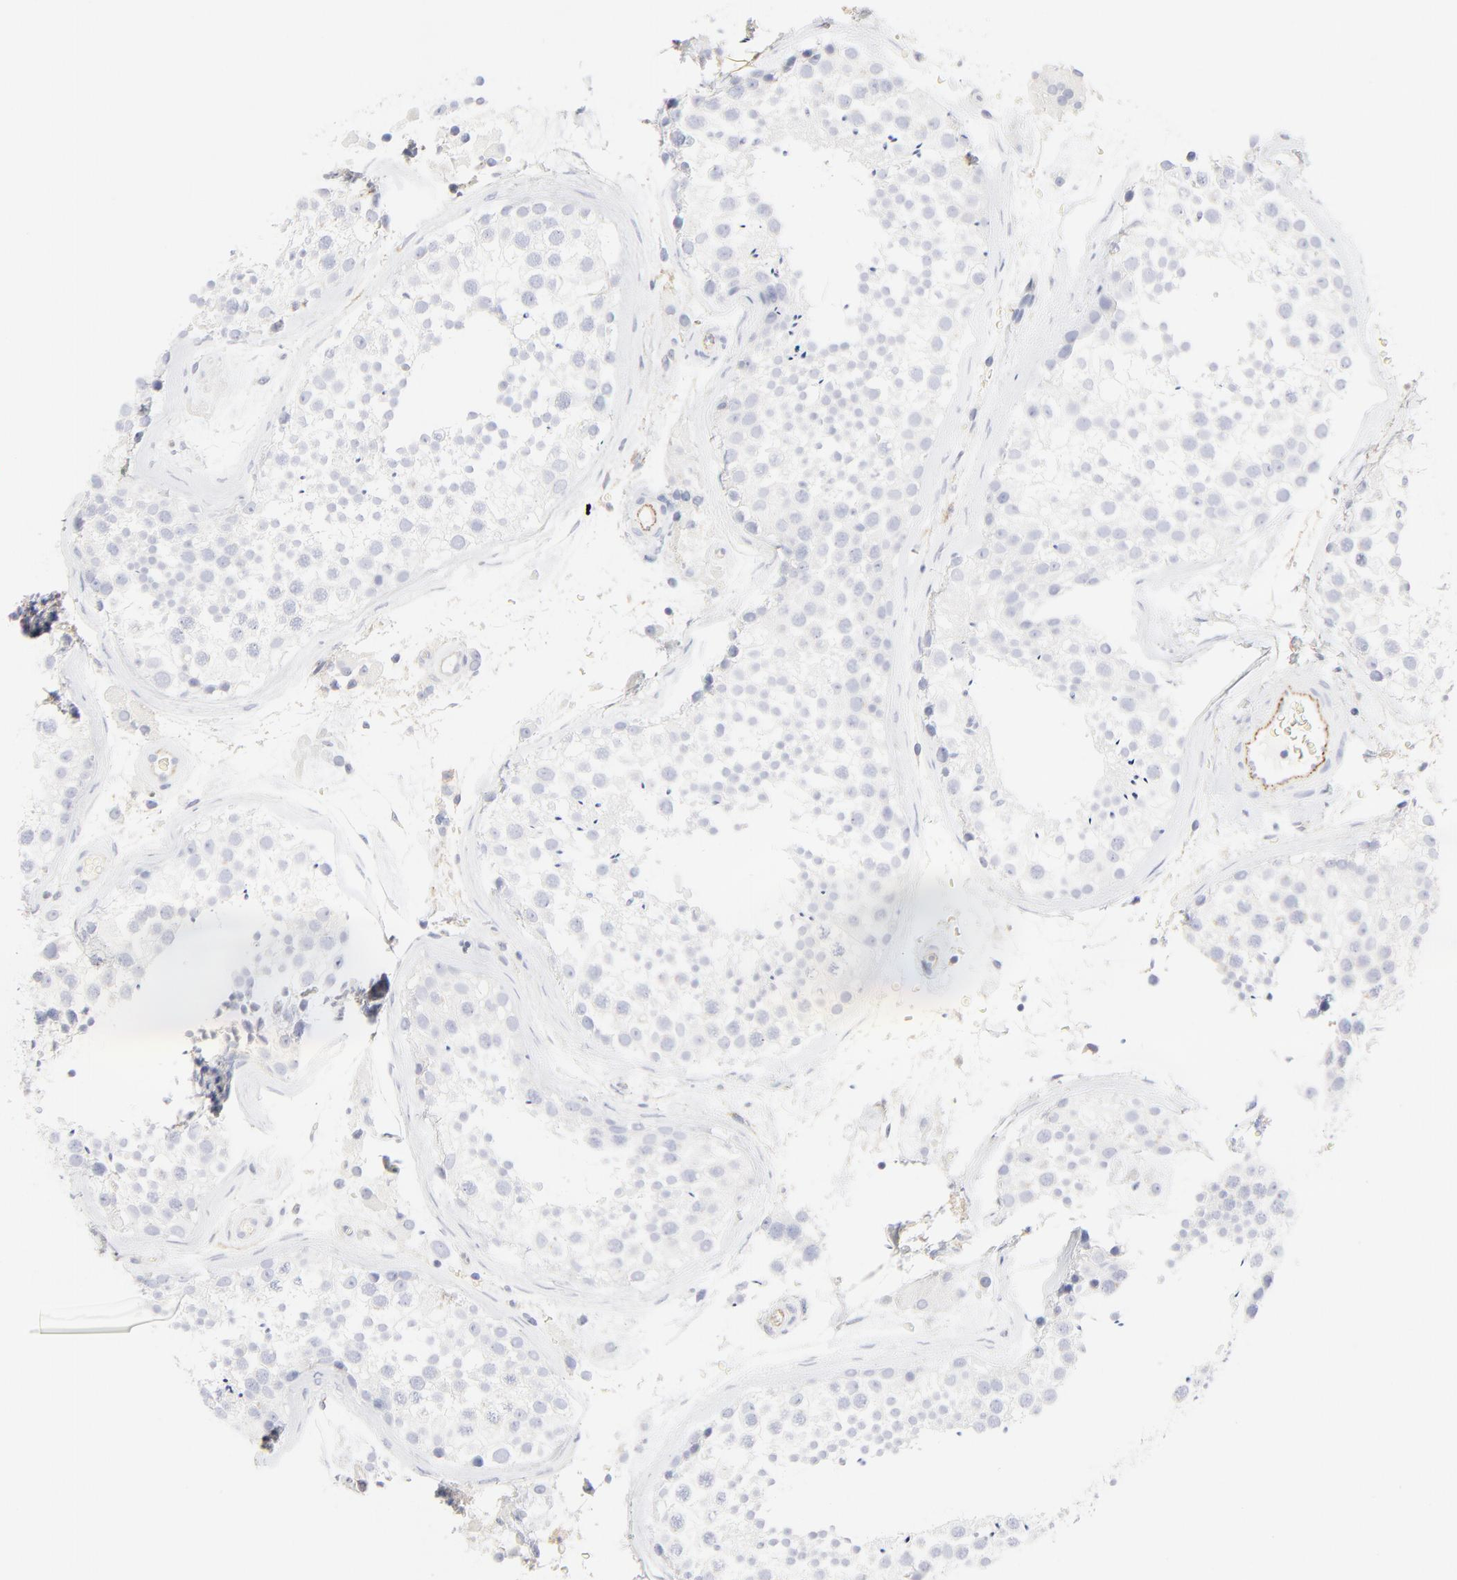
{"staining": {"intensity": "negative", "quantity": "none", "location": "none"}, "tissue": "testis", "cell_type": "Cells in seminiferous ducts", "image_type": "normal", "snomed": [{"axis": "morphology", "description": "Normal tissue, NOS"}, {"axis": "topography", "description": "Testis"}], "caption": "A histopathology image of testis stained for a protein shows no brown staining in cells in seminiferous ducts.", "gene": "ITGA5", "patient": {"sex": "male", "age": 46}}